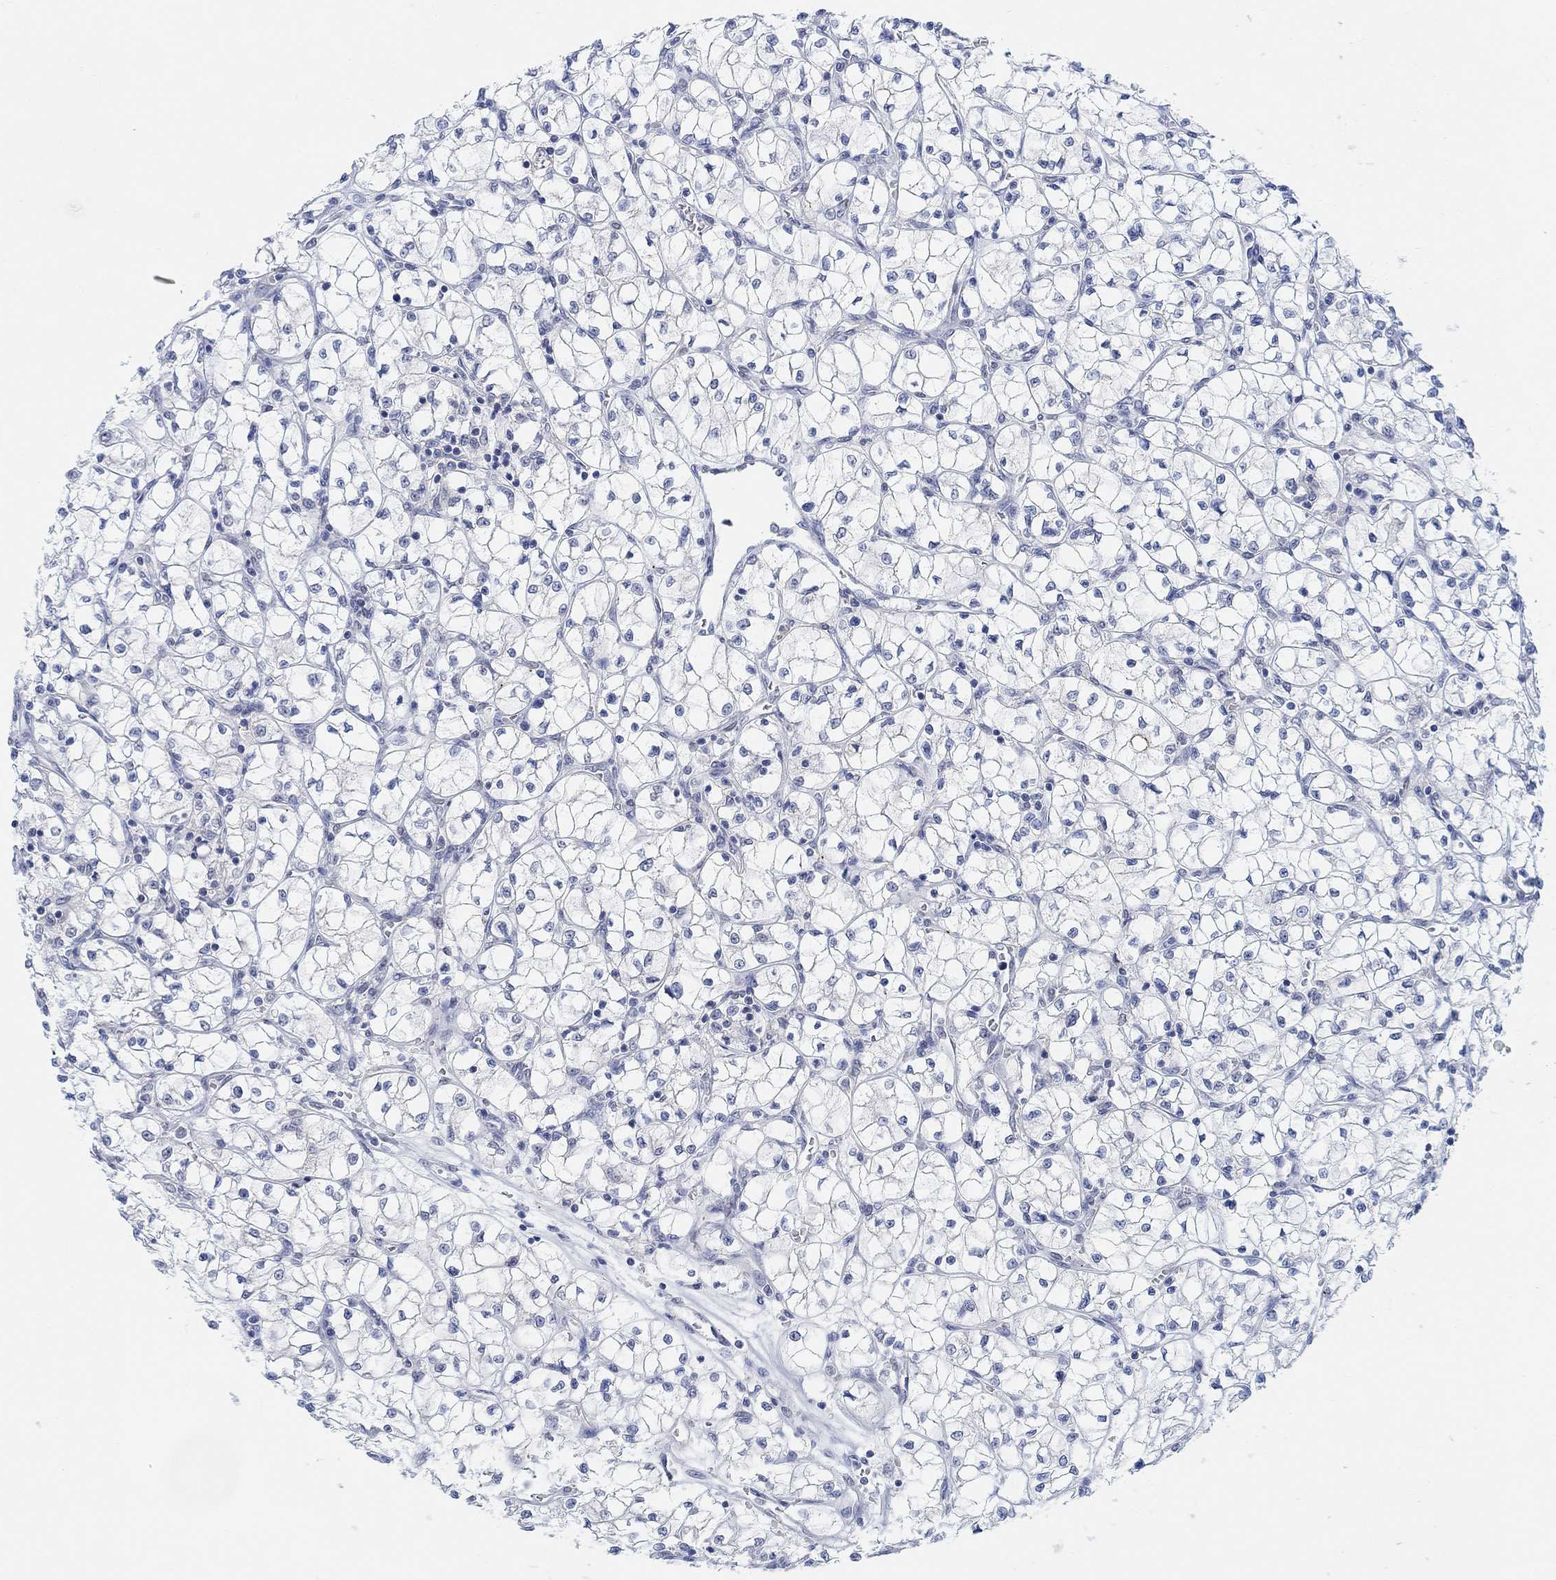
{"staining": {"intensity": "negative", "quantity": "none", "location": "none"}, "tissue": "renal cancer", "cell_type": "Tumor cells", "image_type": "cancer", "snomed": [{"axis": "morphology", "description": "Adenocarcinoma, NOS"}, {"axis": "topography", "description": "Kidney"}], "caption": "This is an immunohistochemistry (IHC) micrograph of renal adenocarcinoma. There is no positivity in tumor cells.", "gene": "RIMS1", "patient": {"sex": "female", "age": 64}}